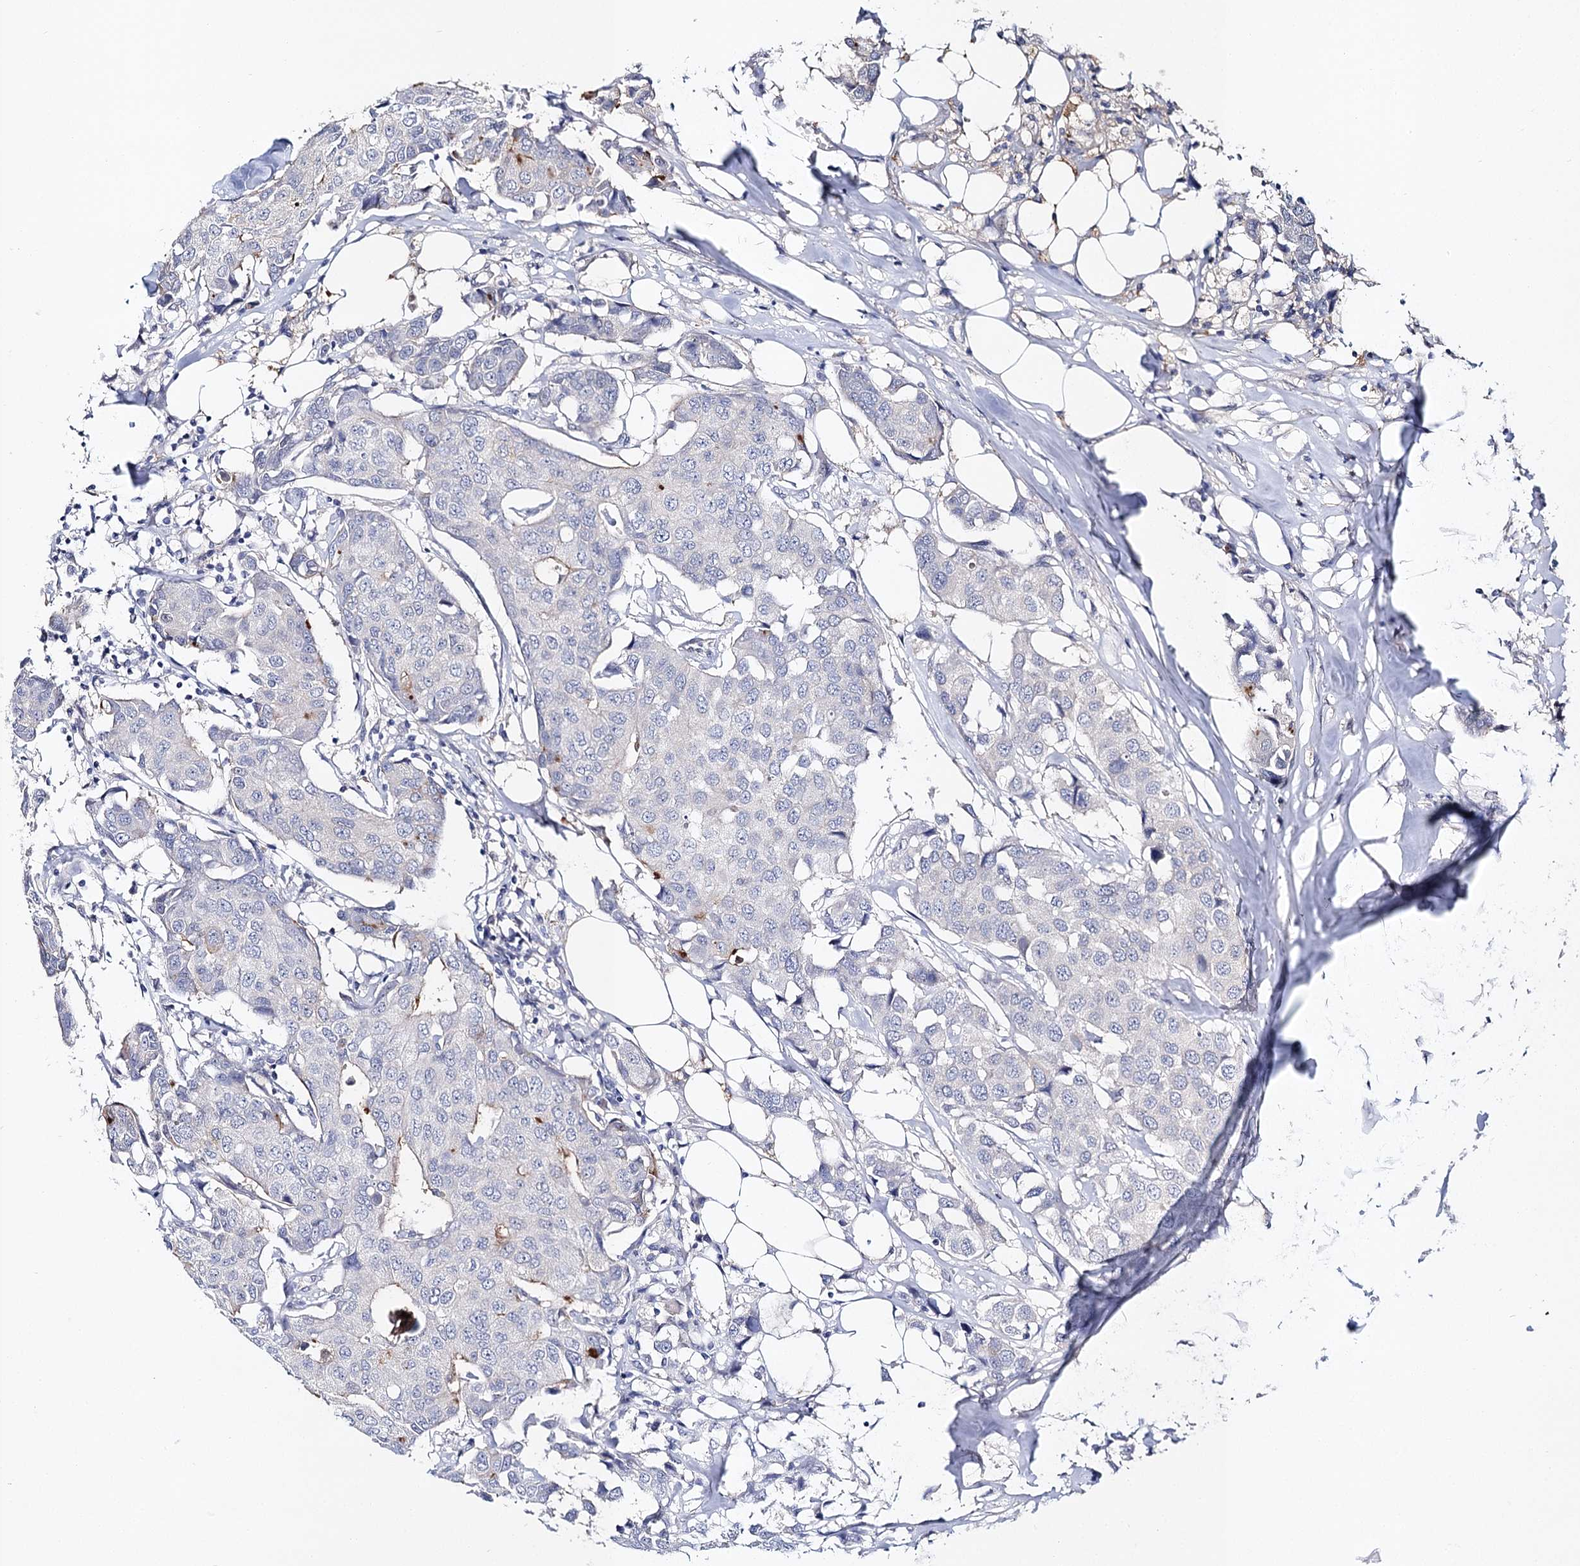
{"staining": {"intensity": "negative", "quantity": "none", "location": "none"}, "tissue": "breast cancer", "cell_type": "Tumor cells", "image_type": "cancer", "snomed": [{"axis": "morphology", "description": "Duct carcinoma"}, {"axis": "topography", "description": "Breast"}], "caption": "A photomicrograph of breast cancer stained for a protein exhibits no brown staining in tumor cells.", "gene": "UGP2", "patient": {"sex": "female", "age": 80}}